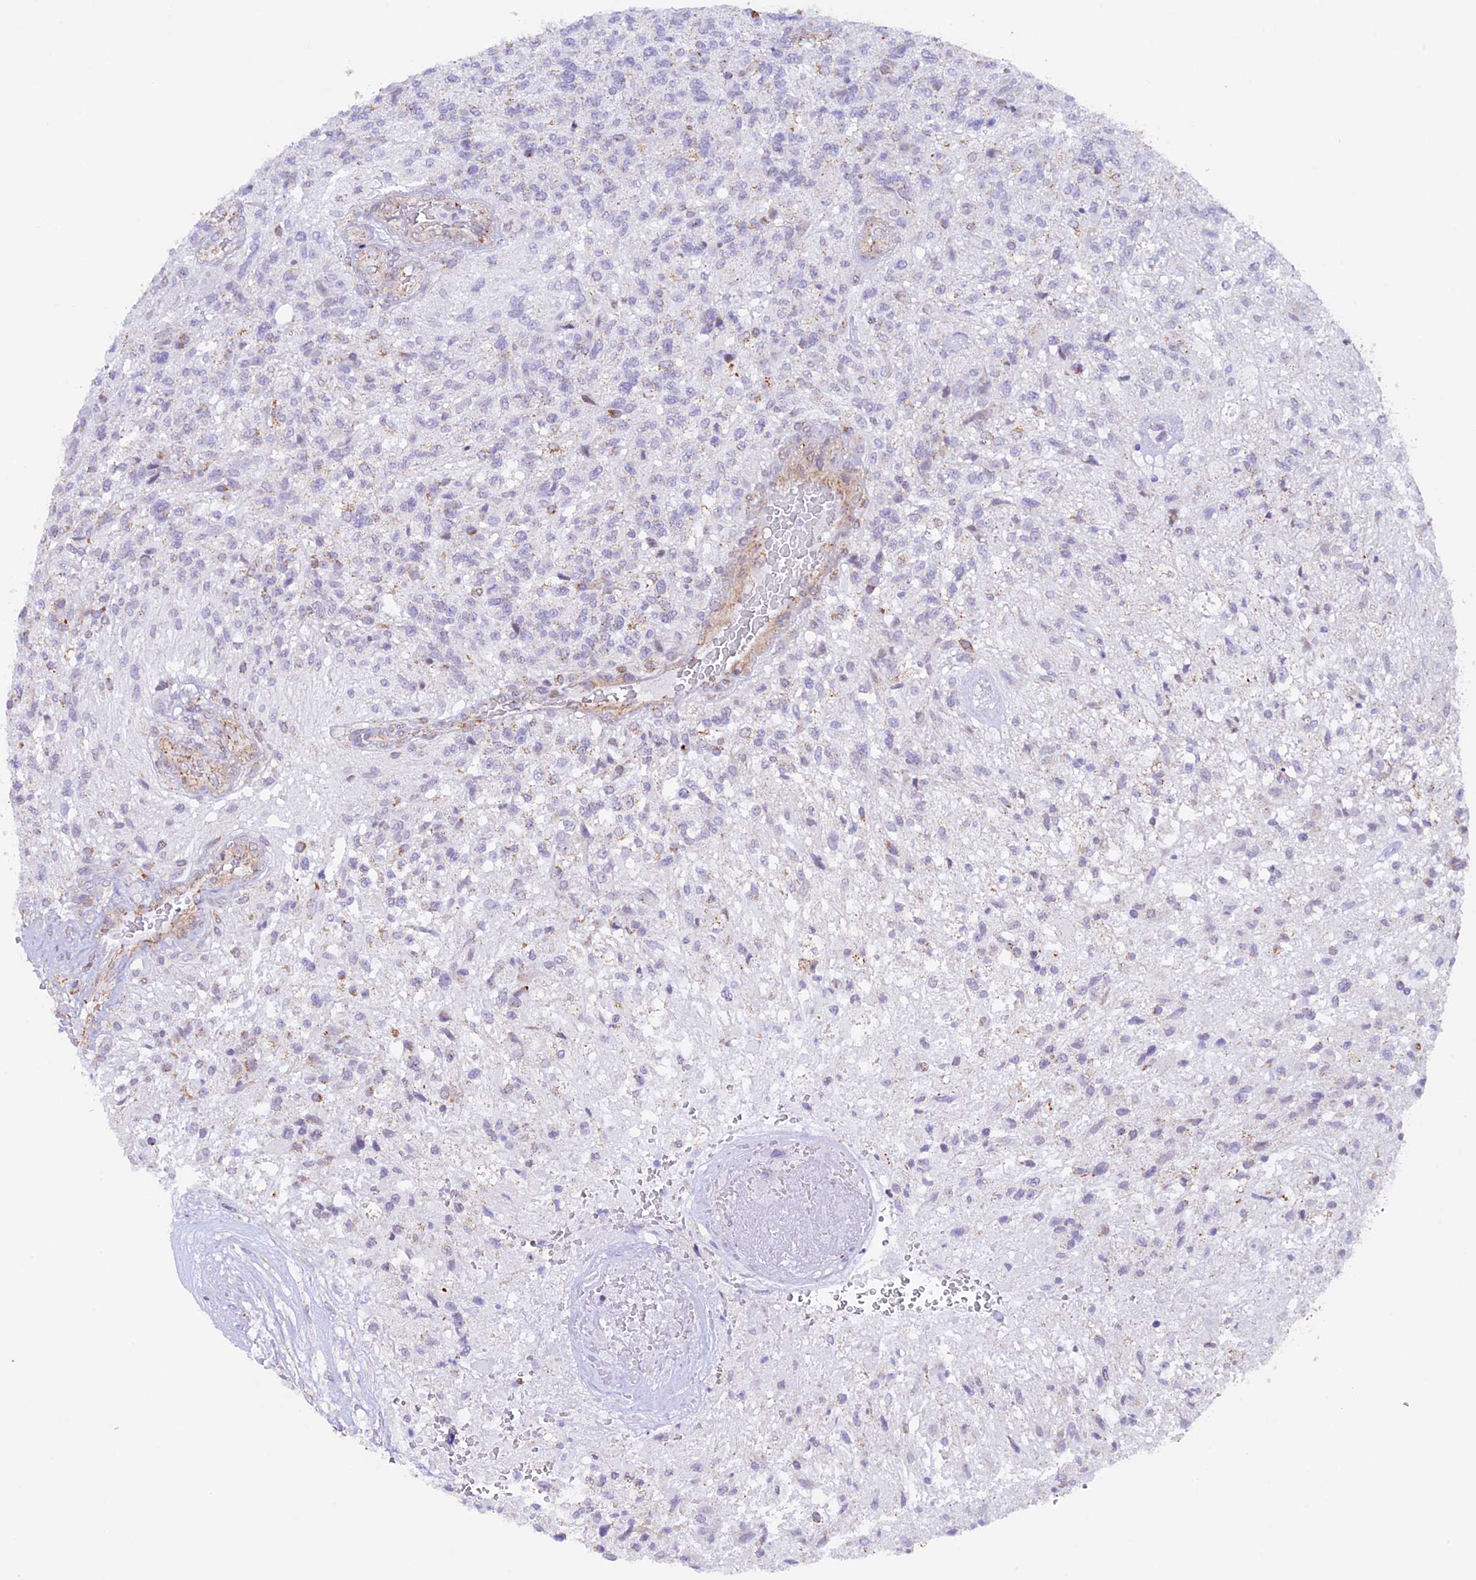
{"staining": {"intensity": "negative", "quantity": "none", "location": "none"}, "tissue": "glioma", "cell_type": "Tumor cells", "image_type": "cancer", "snomed": [{"axis": "morphology", "description": "Glioma, malignant, High grade"}, {"axis": "topography", "description": "Brain"}], "caption": "High magnification brightfield microscopy of glioma stained with DAB (3,3'-diaminobenzidine) (brown) and counterstained with hematoxylin (blue): tumor cells show no significant positivity. (DAB (3,3'-diaminobenzidine) IHC, high magnification).", "gene": "TFAM", "patient": {"sex": "male", "age": 56}}